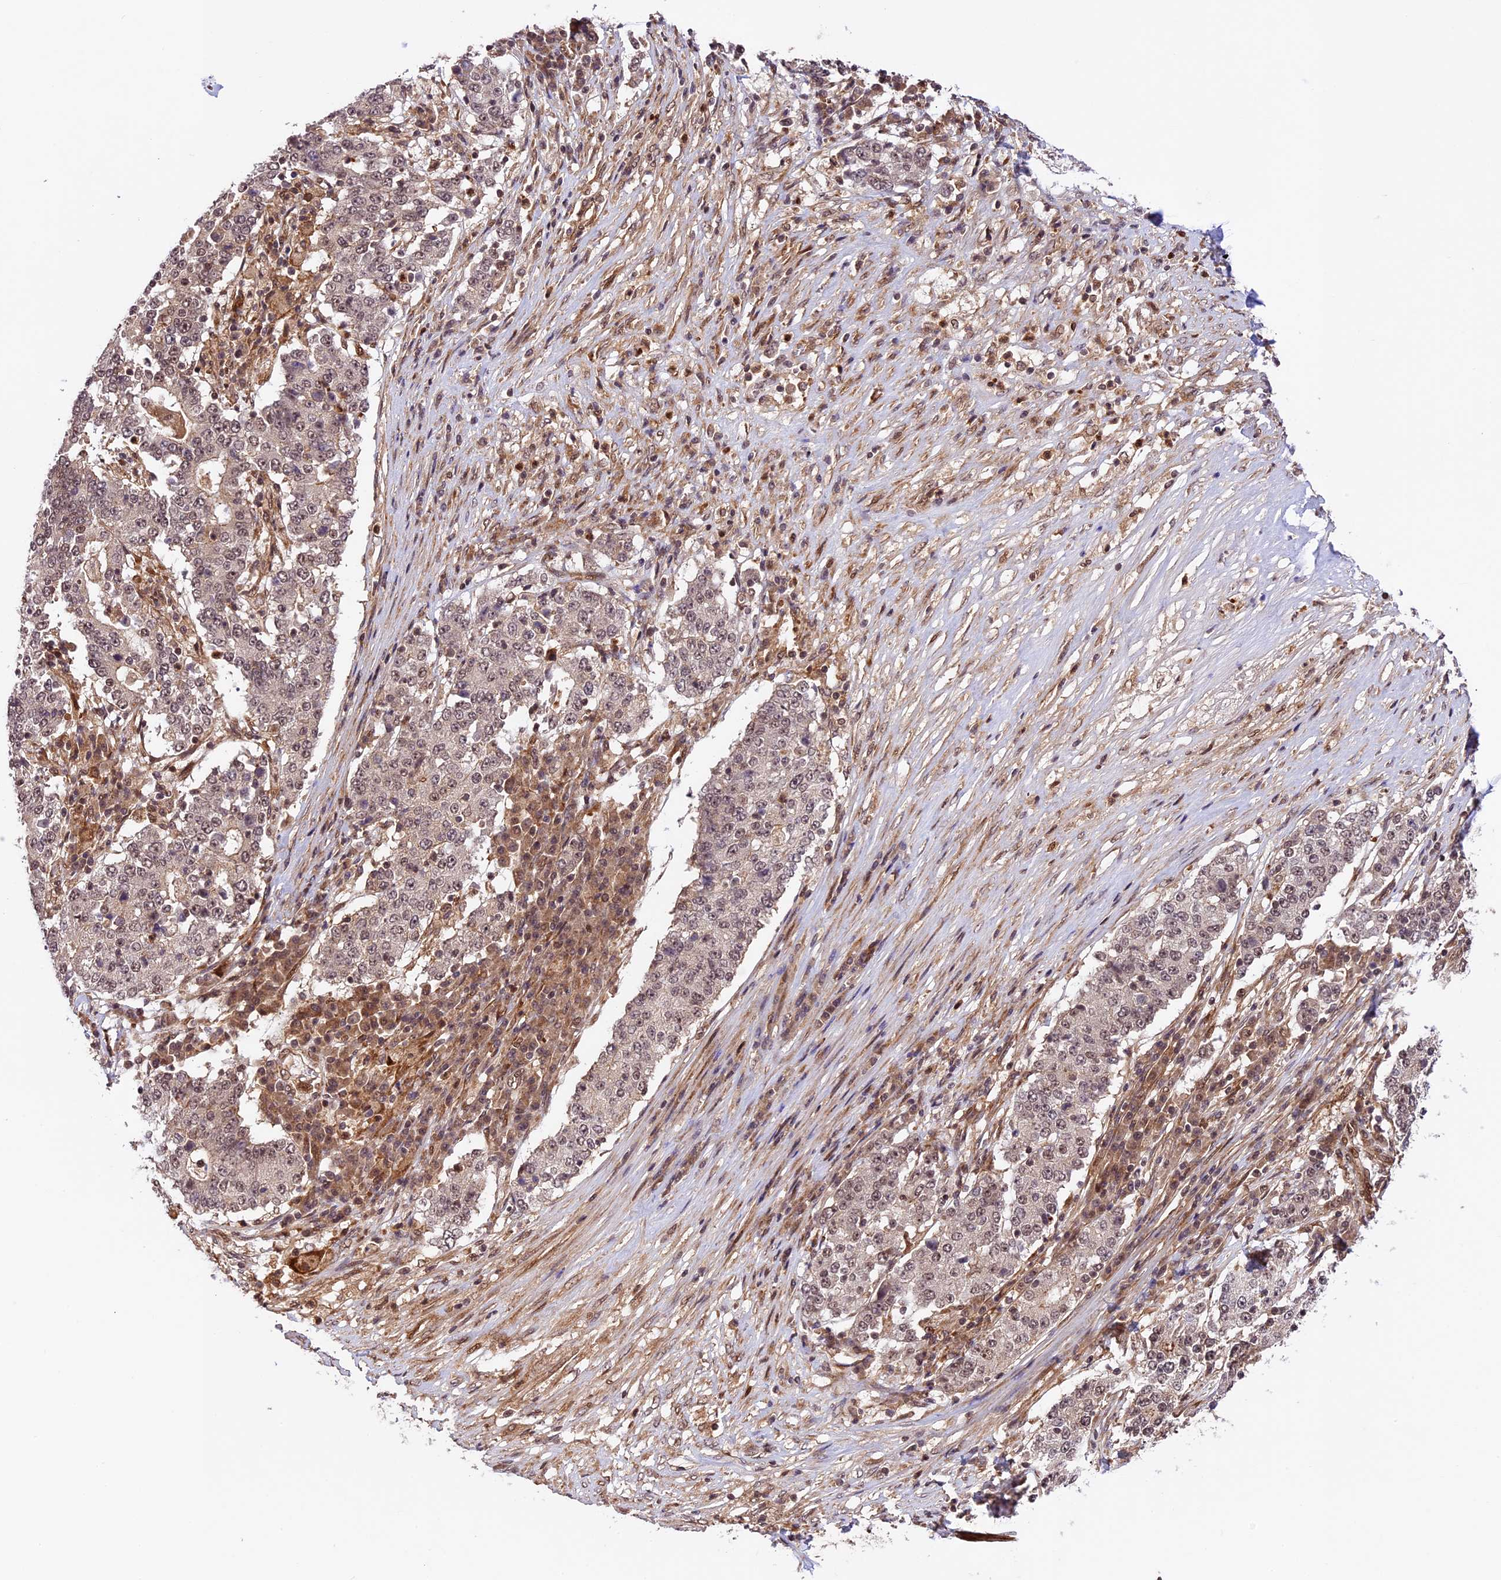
{"staining": {"intensity": "weak", "quantity": "<25%", "location": "nuclear"}, "tissue": "stomach cancer", "cell_type": "Tumor cells", "image_type": "cancer", "snomed": [{"axis": "morphology", "description": "Adenocarcinoma, NOS"}, {"axis": "topography", "description": "Stomach"}], "caption": "Immunohistochemistry of human adenocarcinoma (stomach) displays no staining in tumor cells.", "gene": "DHX38", "patient": {"sex": "male", "age": 59}}